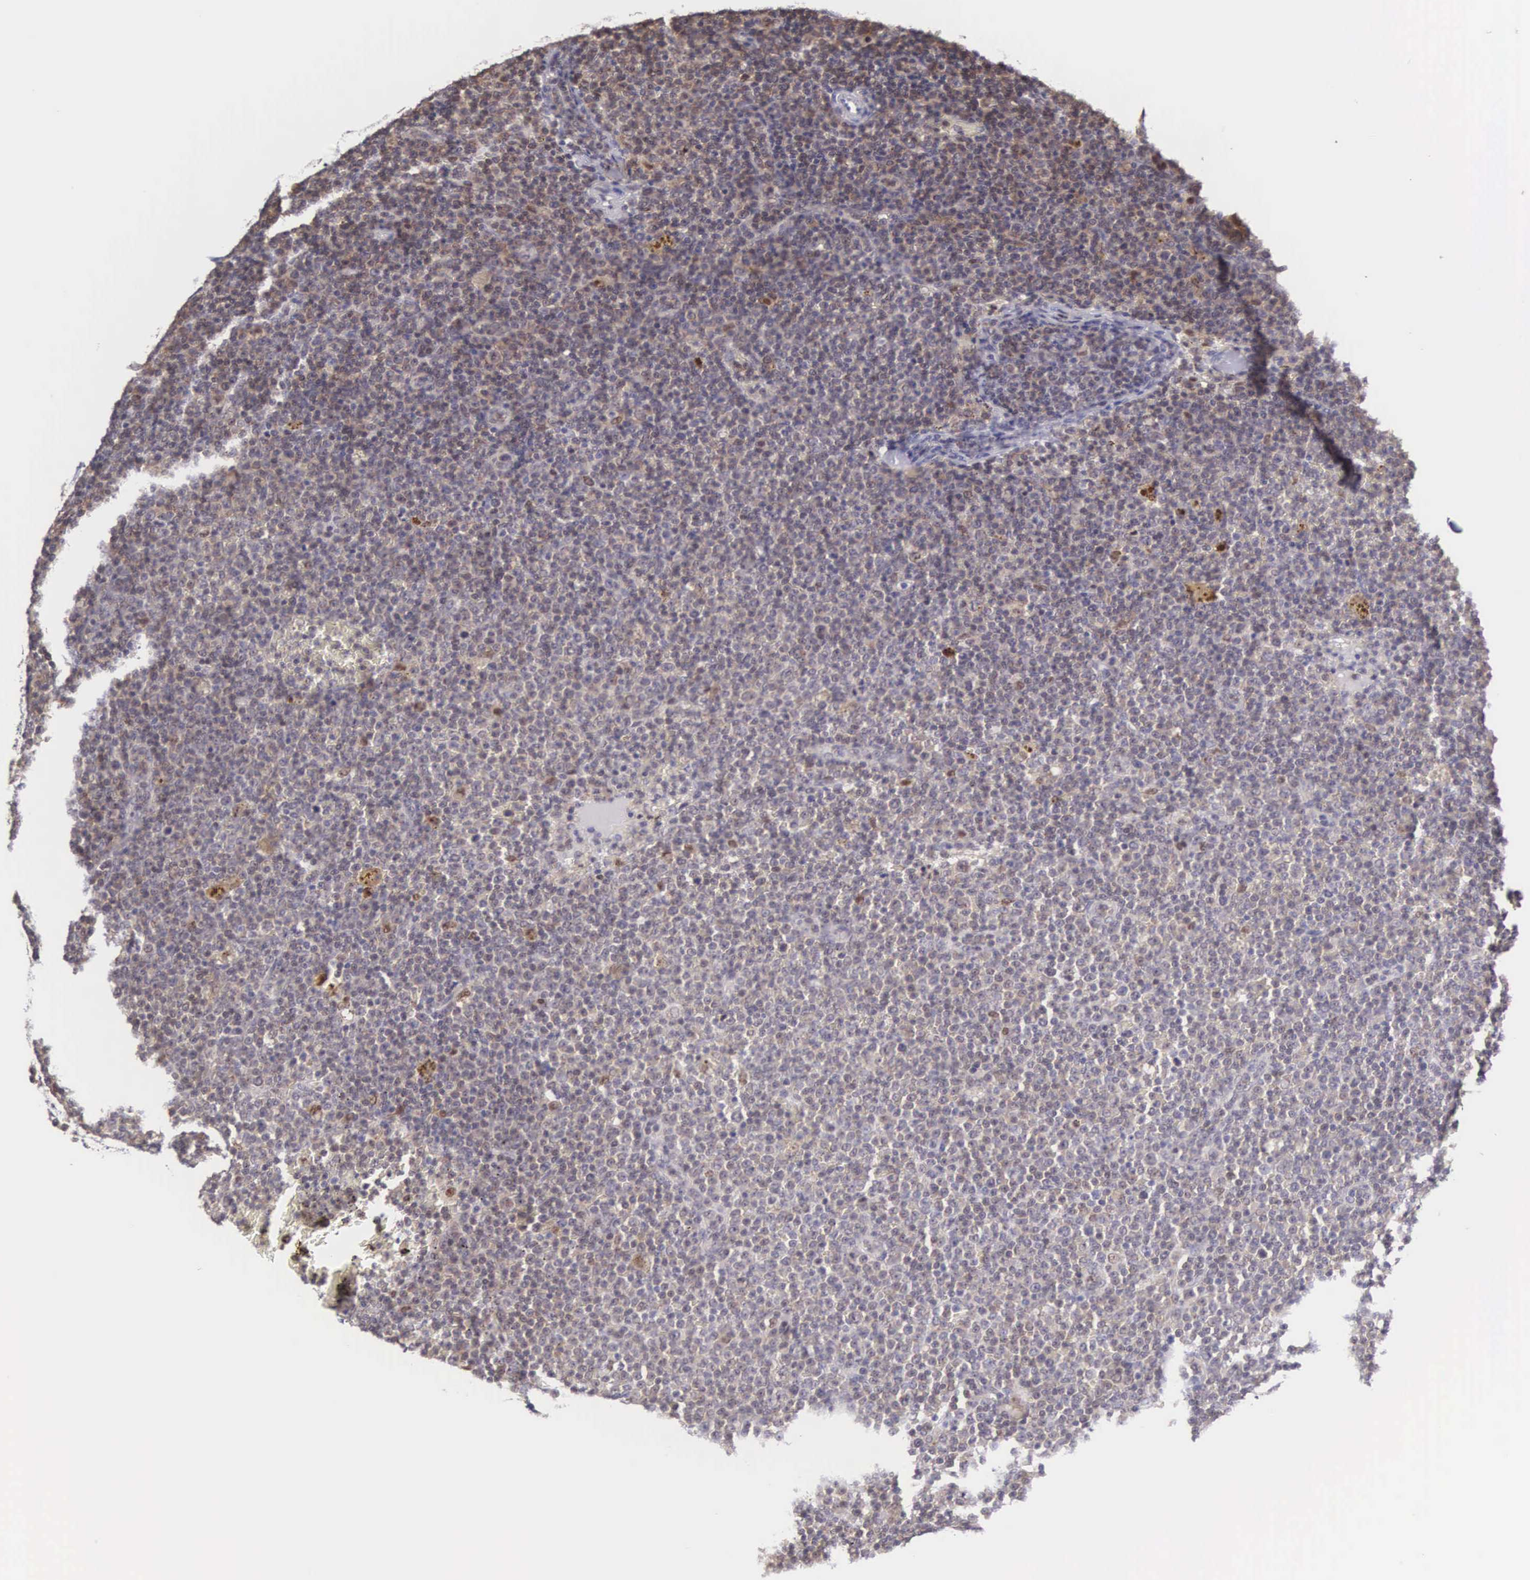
{"staining": {"intensity": "weak", "quantity": "<25%", "location": "nuclear"}, "tissue": "lymphoma", "cell_type": "Tumor cells", "image_type": "cancer", "snomed": [{"axis": "morphology", "description": "Malignant lymphoma, non-Hodgkin's type, Low grade"}, {"axis": "topography", "description": "Lymph node"}], "caption": "Tumor cells are negative for protein expression in human lymphoma.", "gene": "GRK3", "patient": {"sex": "male", "age": 50}}